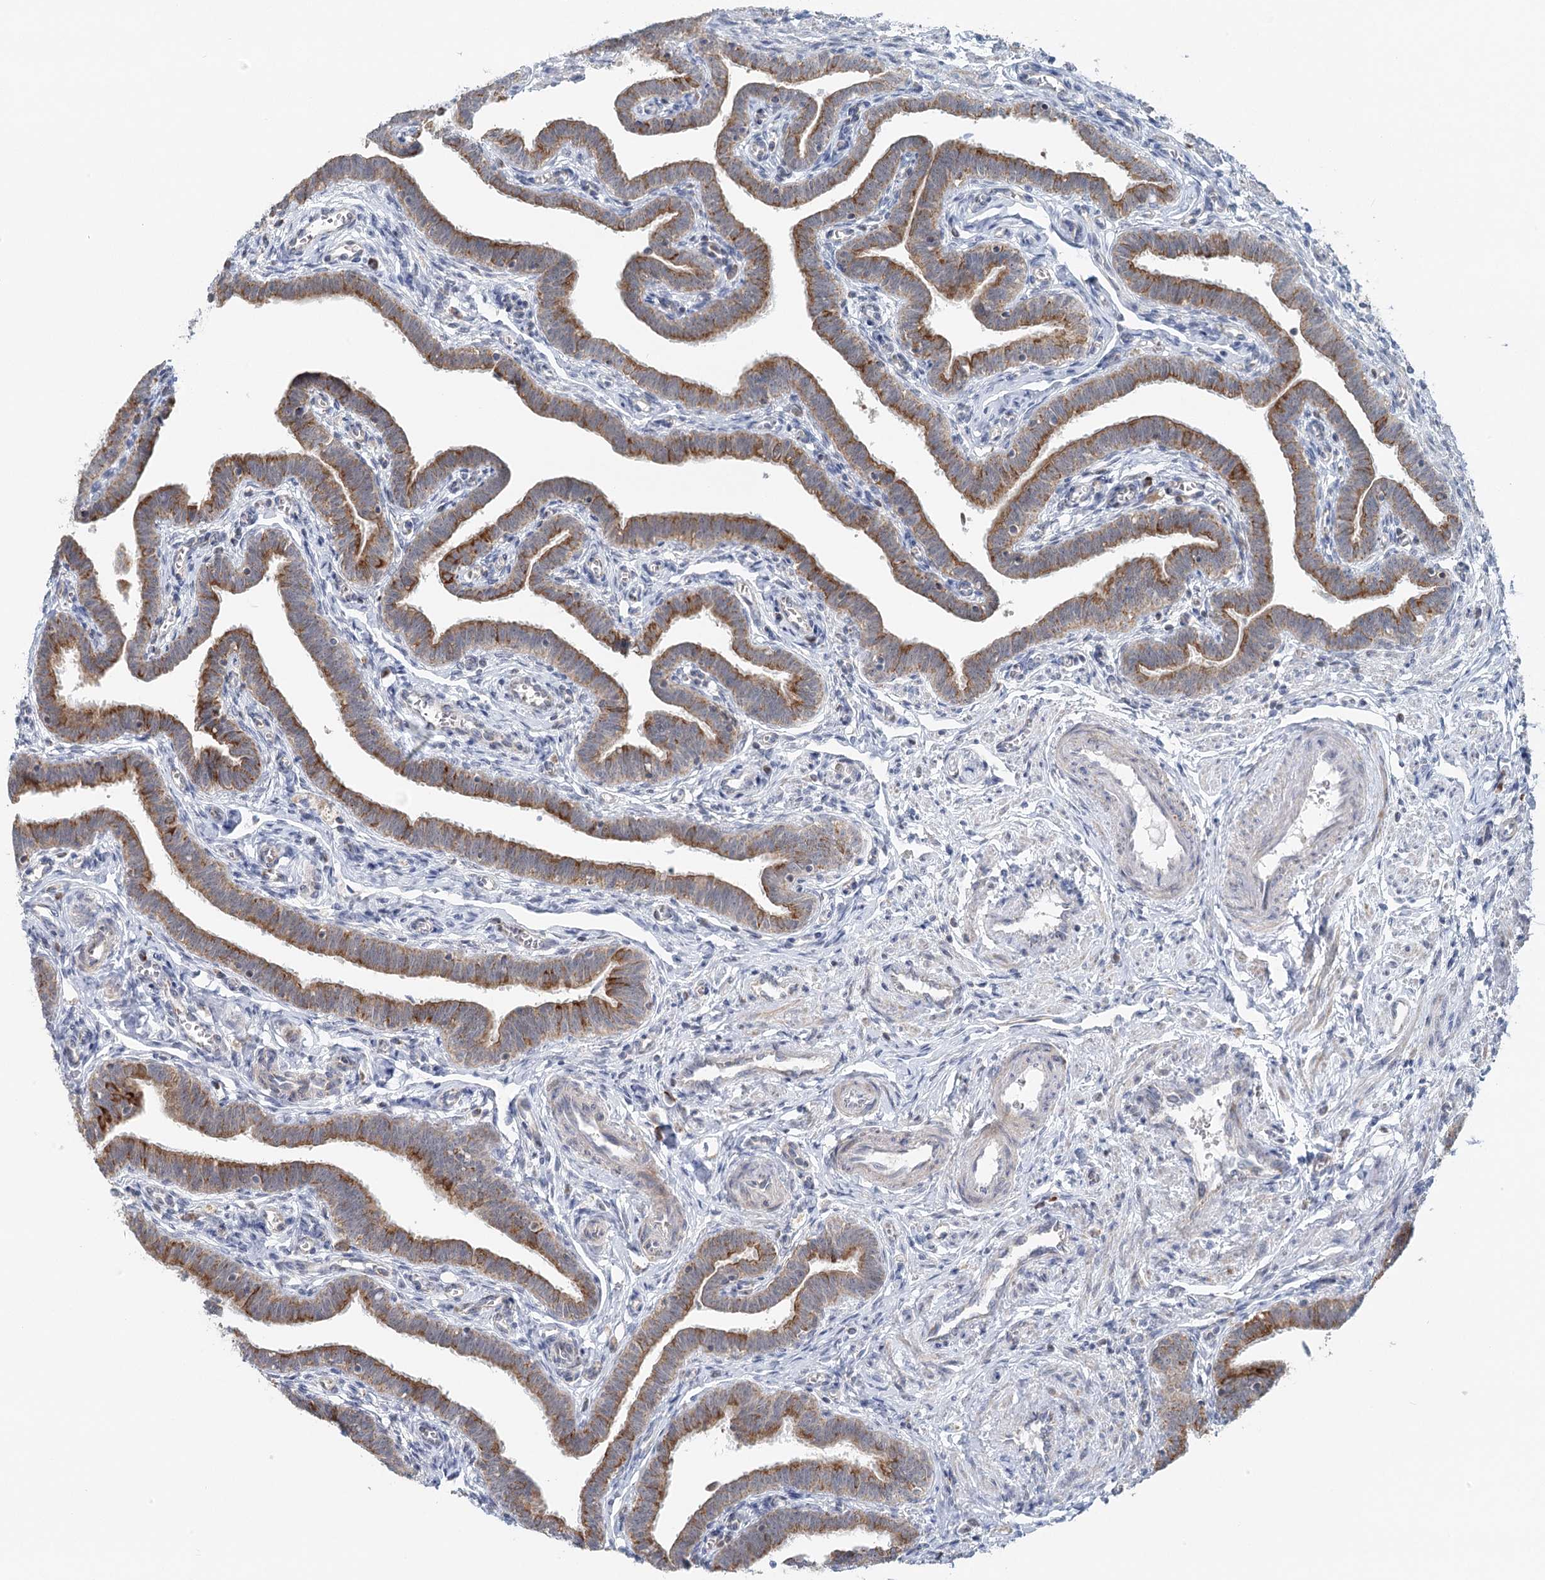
{"staining": {"intensity": "strong", "quantity": ">75%", "location": "cytoplasmic/membranous"}, "tissue": "fallopian tube", "cell_type": "Glandular cells", "image_type": "normal", "snomed": [{"axis": "morphology", "description": "Normal tissue, NOS"}, {"axis": "topography", "description": "Fallopian tube"}], "caption": "A high amount of strong cytoplasmic/membranous positivity is seen in approximately >75% of glandular cells in unremarkable fallopian tube.", "gene": "RNF150", "patient": {"sex": "female", "age": 36}}